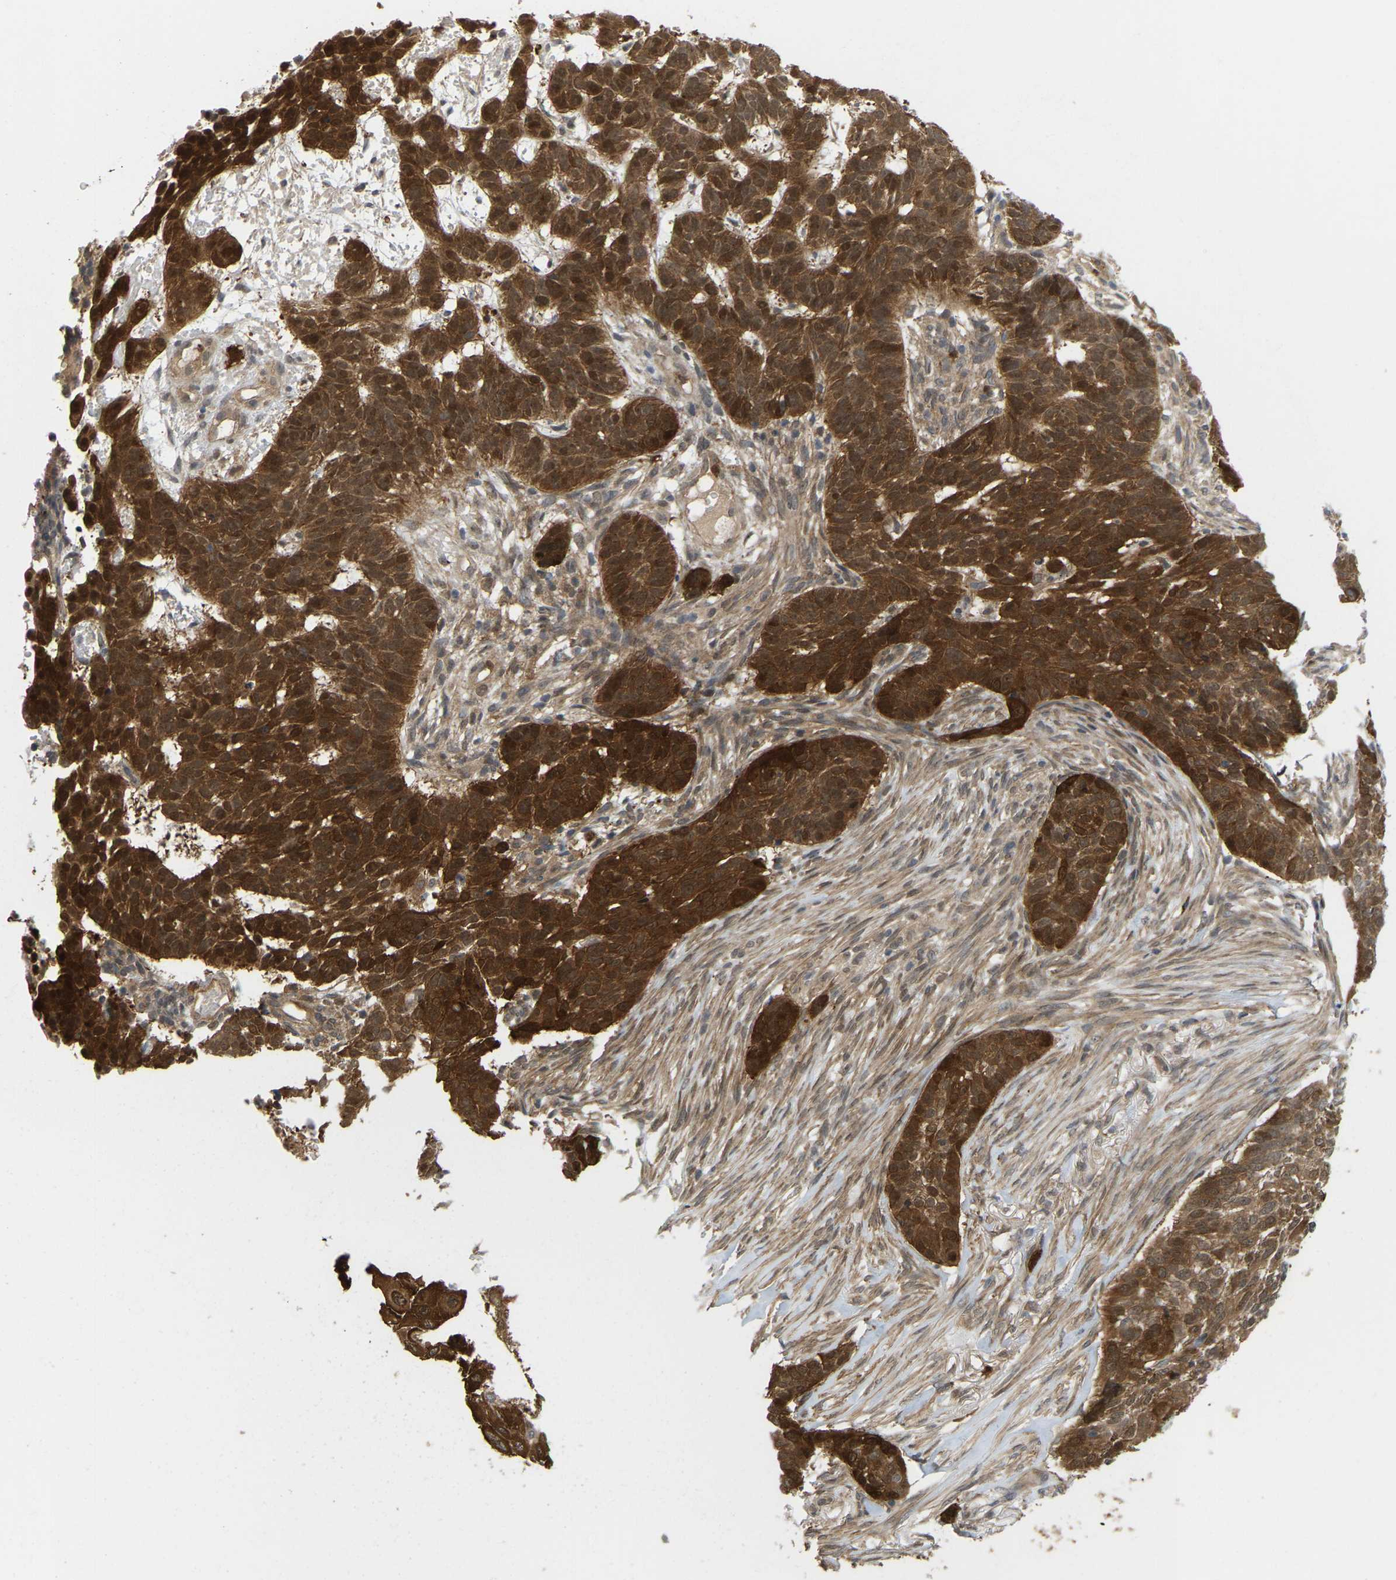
{"staining": {"intensity": "strong", "quantity": ">75%", "location": "cytoplasmic/membranous"}, "tissue": "skin cancer", "cell_type": "Tumor cells", "image_type": "cancer", "snomed": [{"axis": "morphology", "description": "Basal cell carcinoma"}, {"axis": "topography", "description": "Skin"}], "caption": "High-power microscopy captured an immunohistochemistry image of basal cell carcinoma (skin), revealing strong cytoplasmic/membranous positivity in about >75% of tumor cells. (DAB IHC with brightfield microscopy, high magnification).", "gene": "SERPINB5", "patient": {"sex": "male", "age": 85}}